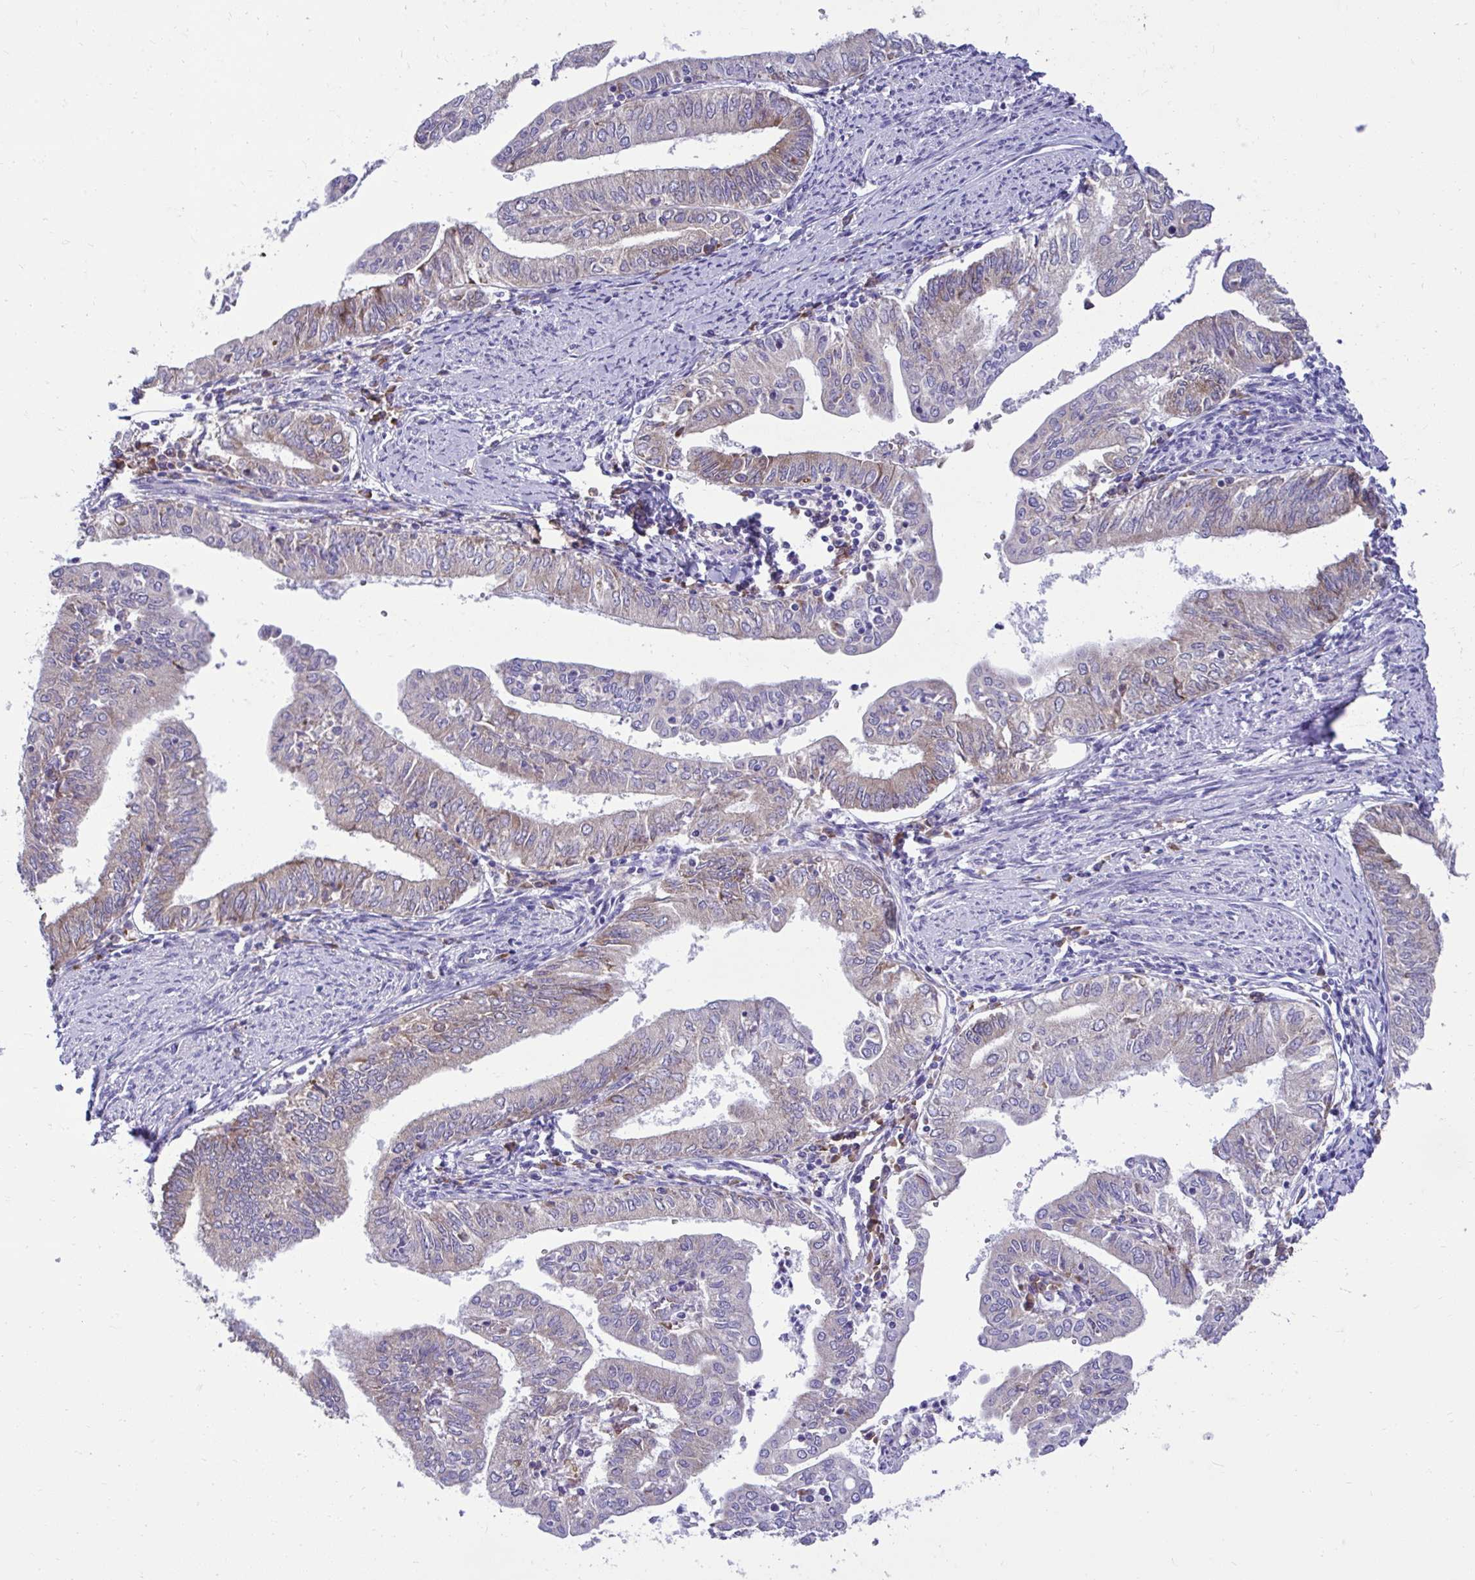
{"staining": {"intensity": "weak", "quantity": "25%-75%", "location": "cytoplasmic/membranous"}, "tissue": "endometrial cancer", "cell_type": "Tumor cells", "image_type": "cancer", "snomed": [{"axis": "morphology", "description": "Adenocarcinoma, NOS"}, {"axis": "topography", "description": "Endometrium"}], "caption": "A high-resolution micrograph shows immunohistochemistry staining of endometrial cancer, which displays weak cytoplasmic/membranous staining in about 25%-75% of tumor cells. (DAB (3,3'-diaminobenzidine) IHC with brightfield microscopy, high magnification).", "gene": "RPL7", "patient": {"sex": "female", "age": 66}}